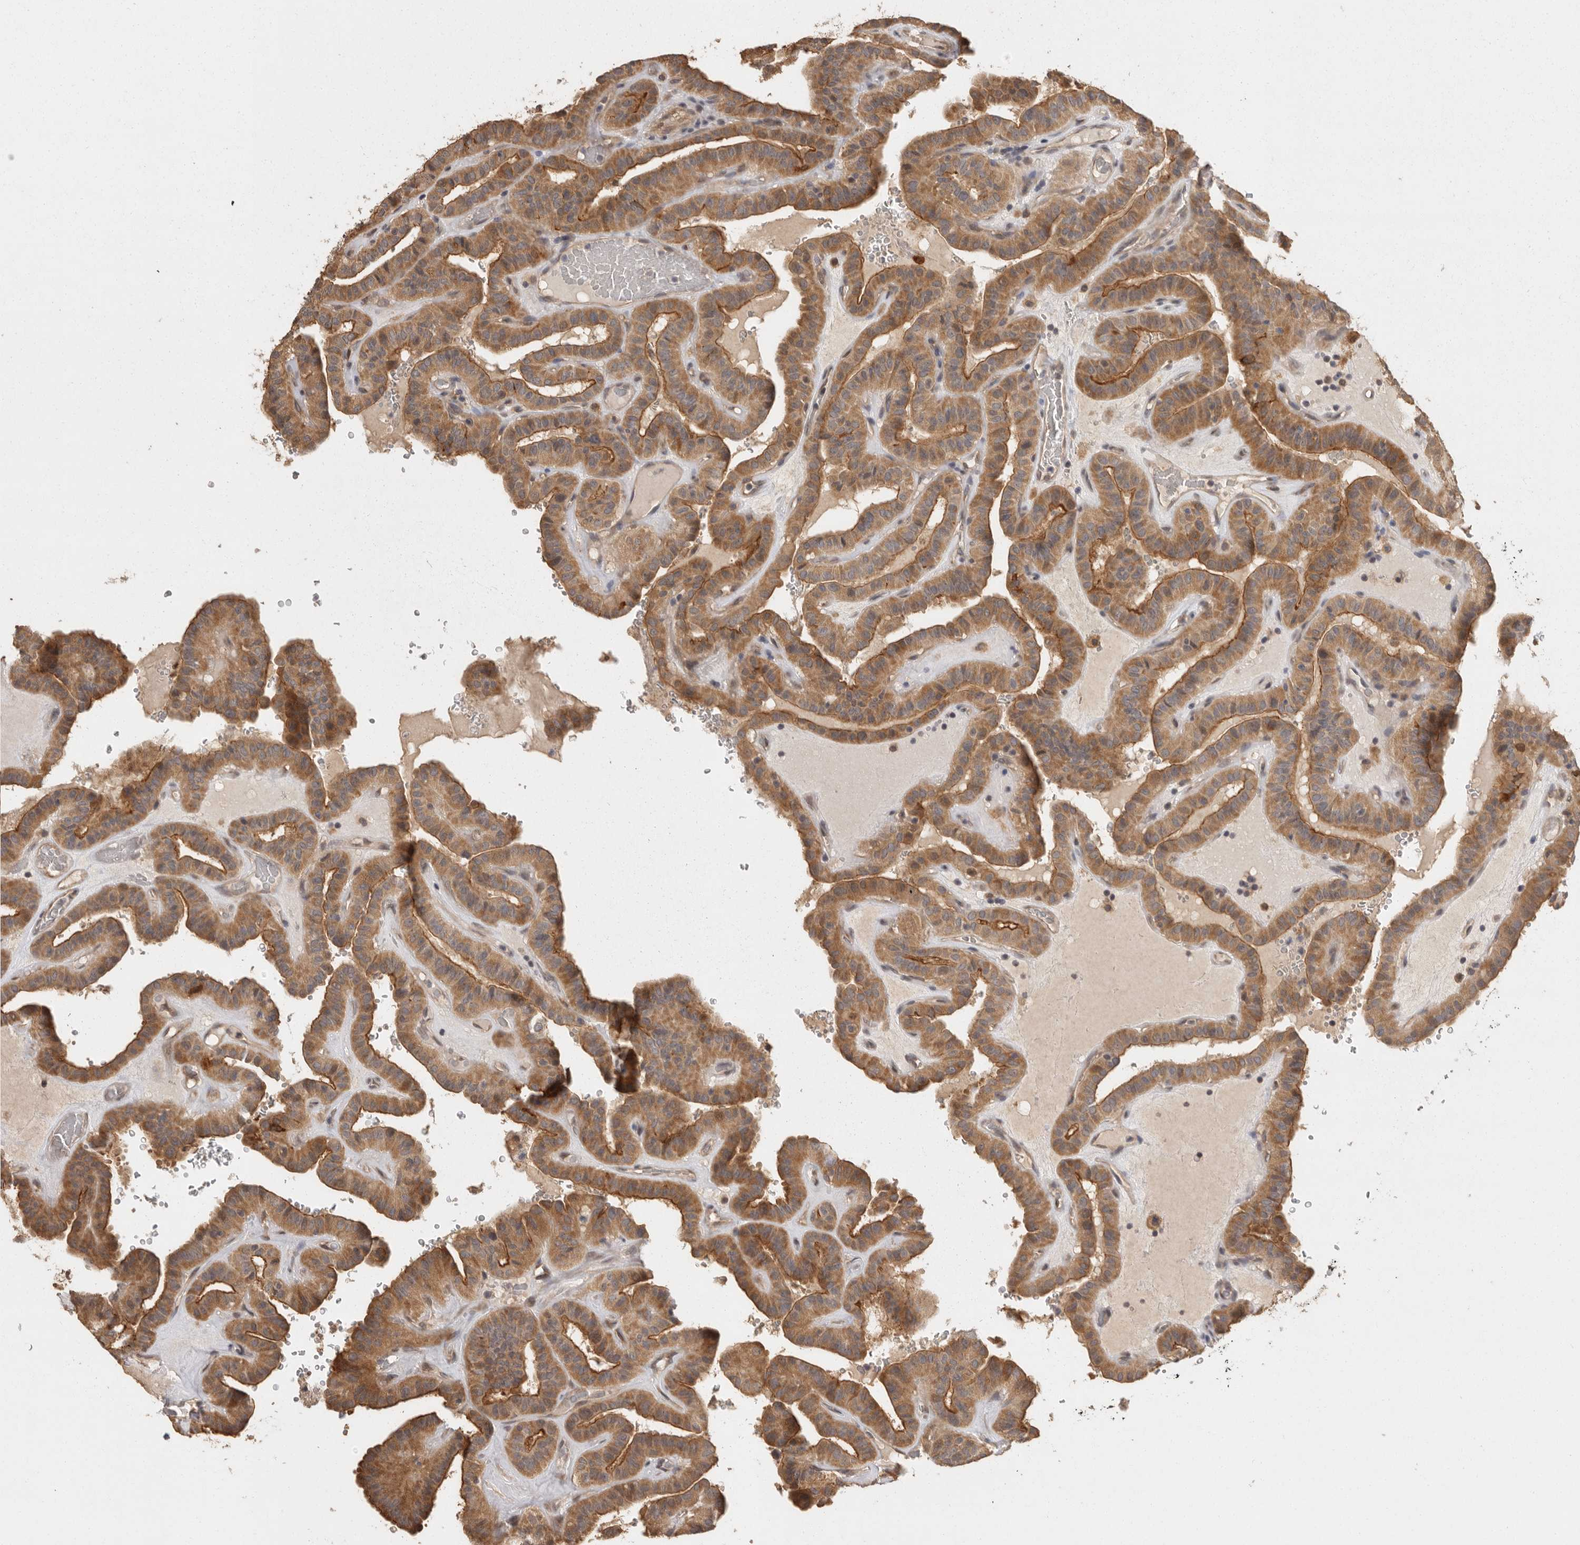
{"staining": {"intensity": "moderate", "quantity": ">75%", "location": "cytoplasmic/membranous"}, "tissue": "thyroid cancer", "cell_type": "Tumor cells", "image_type": "cancer", "snomed": [{"axis": "morphology", "description": "Papillary adenocarcinoma, NOS"}, {"axis": "topography", "description": "Thyroid gland"}], "caption": "The immunohistochemical stain highlights moderate cytoplasmic/membranous positivity in tumor cells of thyroid cancer (papillary adenocarcinoma) tissue.", "gene": "BAIAP2", "patient": {"sex": "male", "age": 77}}